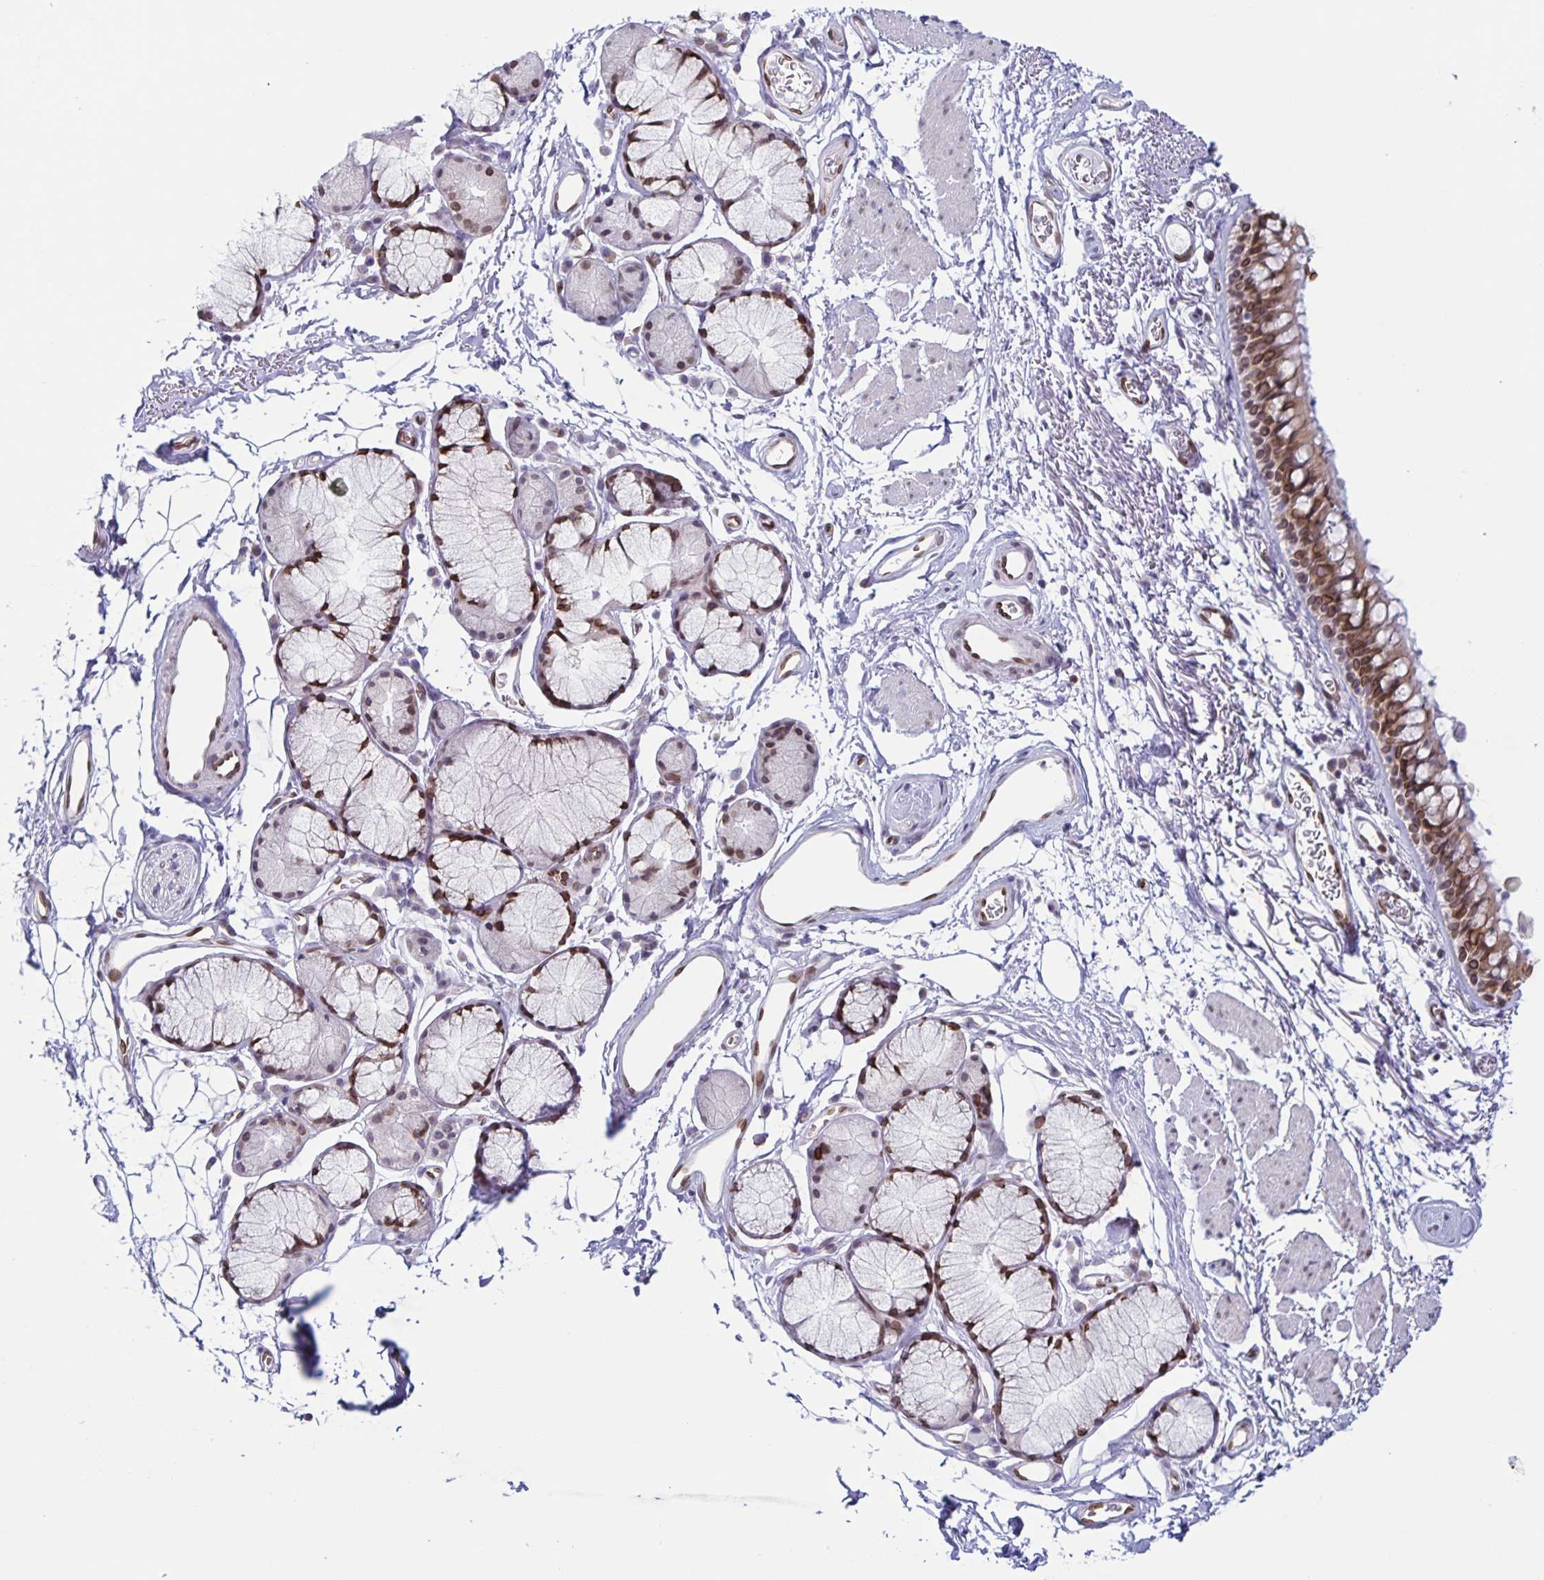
{"staining": {"intensity": "moderate", "quantity": ">75%", "location": "cytoplasmic/membranous,nuclear"}, "tissue": "bronchus", "cell_type": "Respiratory epithelial cells", "image_type": "normal", "snomed": [{"axis": "morphology", "description": "Normal tissue, NOS"}, {"axis": "topography", "description": "Cartilage tissue"}, {"axis": "topography", "description": "Bronchus"}], "caption": "Normal bronchus exhibits moderate cytoplasmic/membranous,nuclear positivity in approximately >75% of respiratory epithelial cells.", "gene": "SYNE2", "patient": {"sex": "female", "age": 79}}